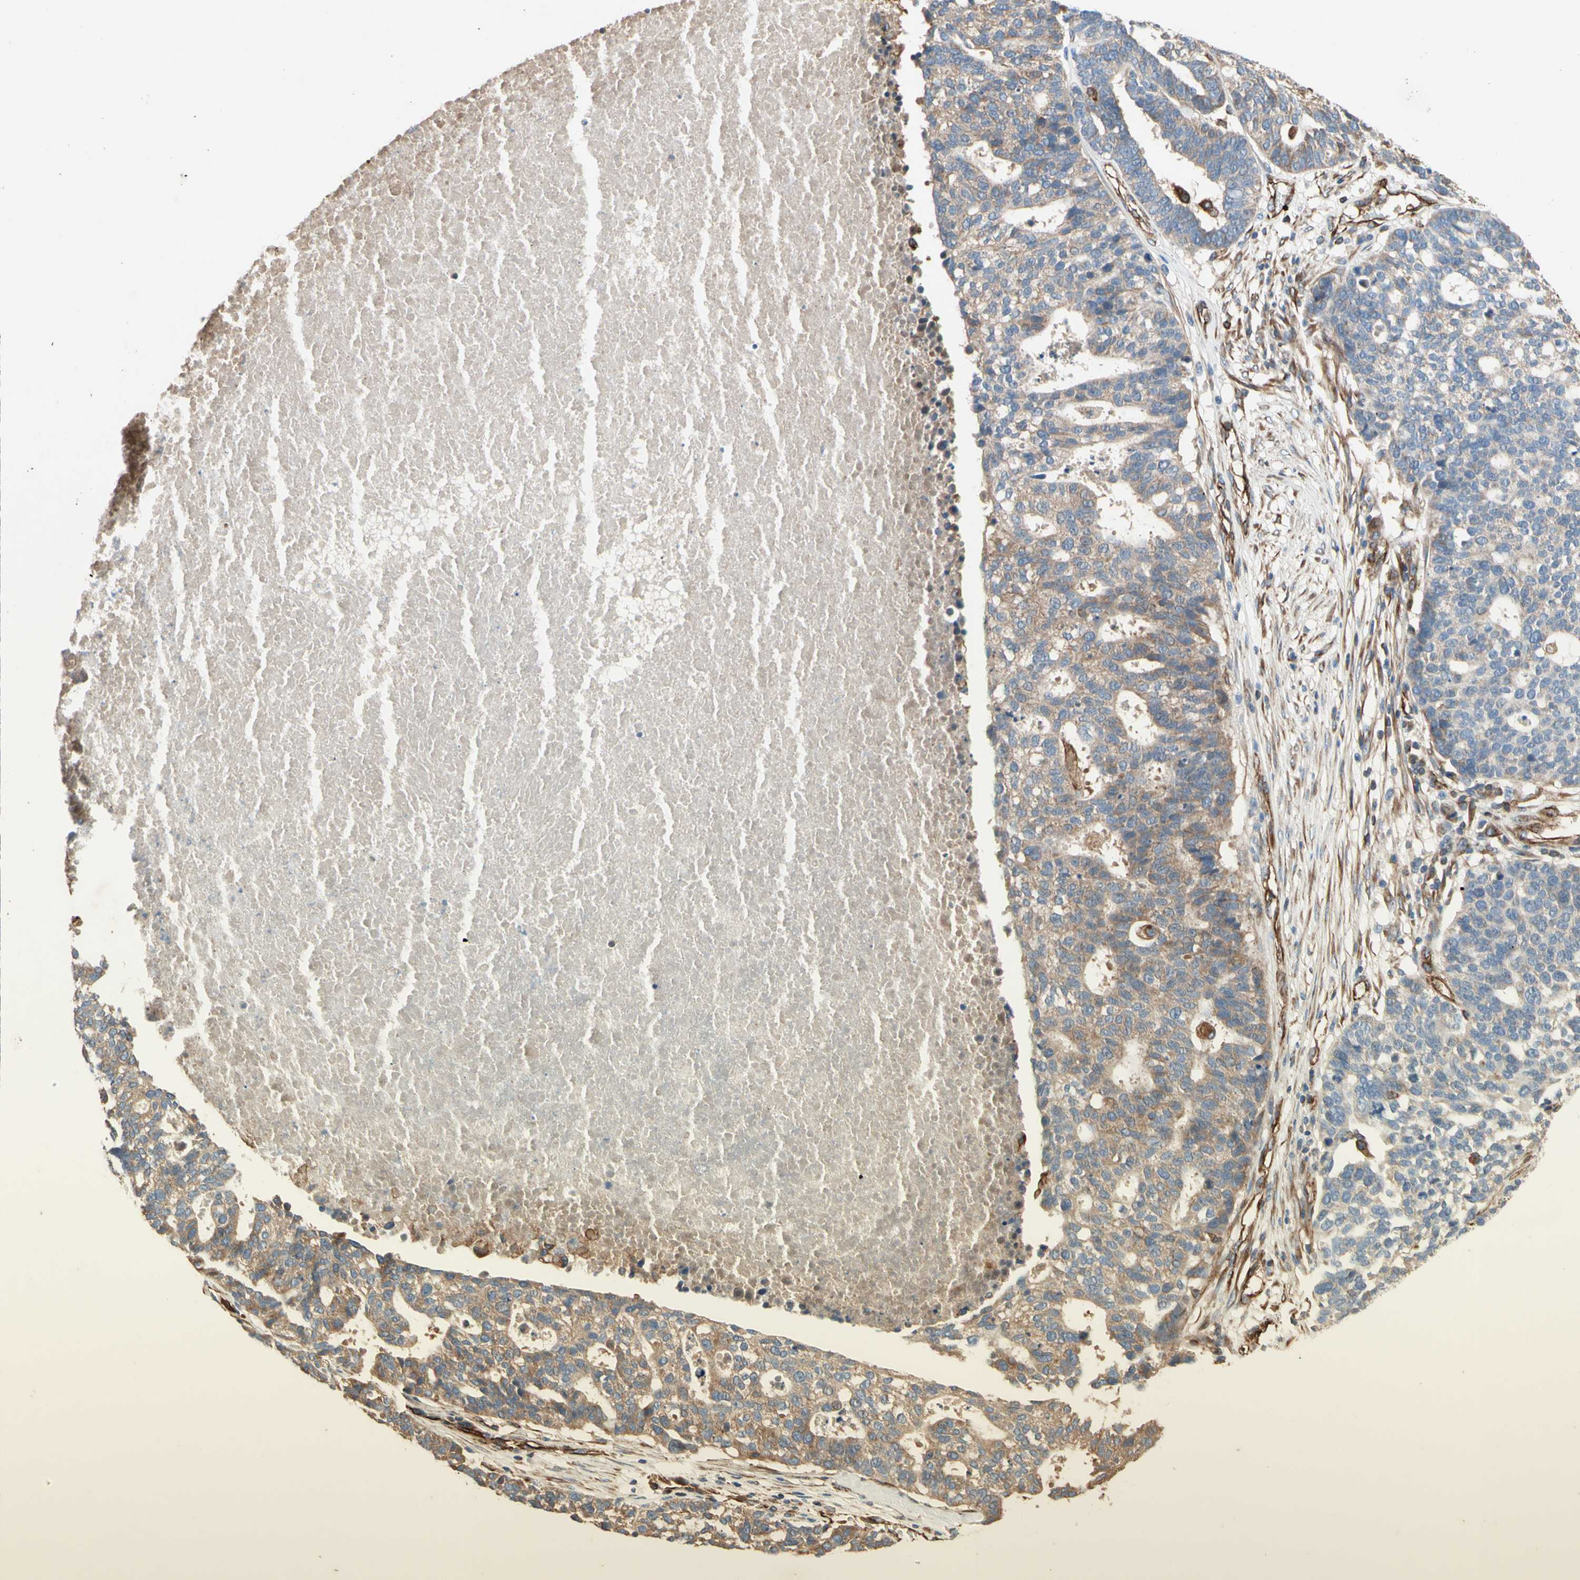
{"staining": {"intensity": "weak", "quantity": "25%-75%", "location": "cytoplasmic/membranous"}, "tissue": "ovarian cancer", "cell_type": "Tumor cells", "image_type": "cancer", "snomed": [{"axis": "morphology", "description": "Cystadenocarcinoma, serous, NOS"}, {"axis": "topography", "description": "Ovary"}], "caption": "Immunohistochemical staining of serous cystadenocarcinoma (ovarian) shows weak cytoplasmic/membranous protein staining in about 25%-75% of tumor cells. (IHC, brightfield microscopy, high magnification).", "gene": "TRAF2", "patient": {"sex": "female", "age": 59}}